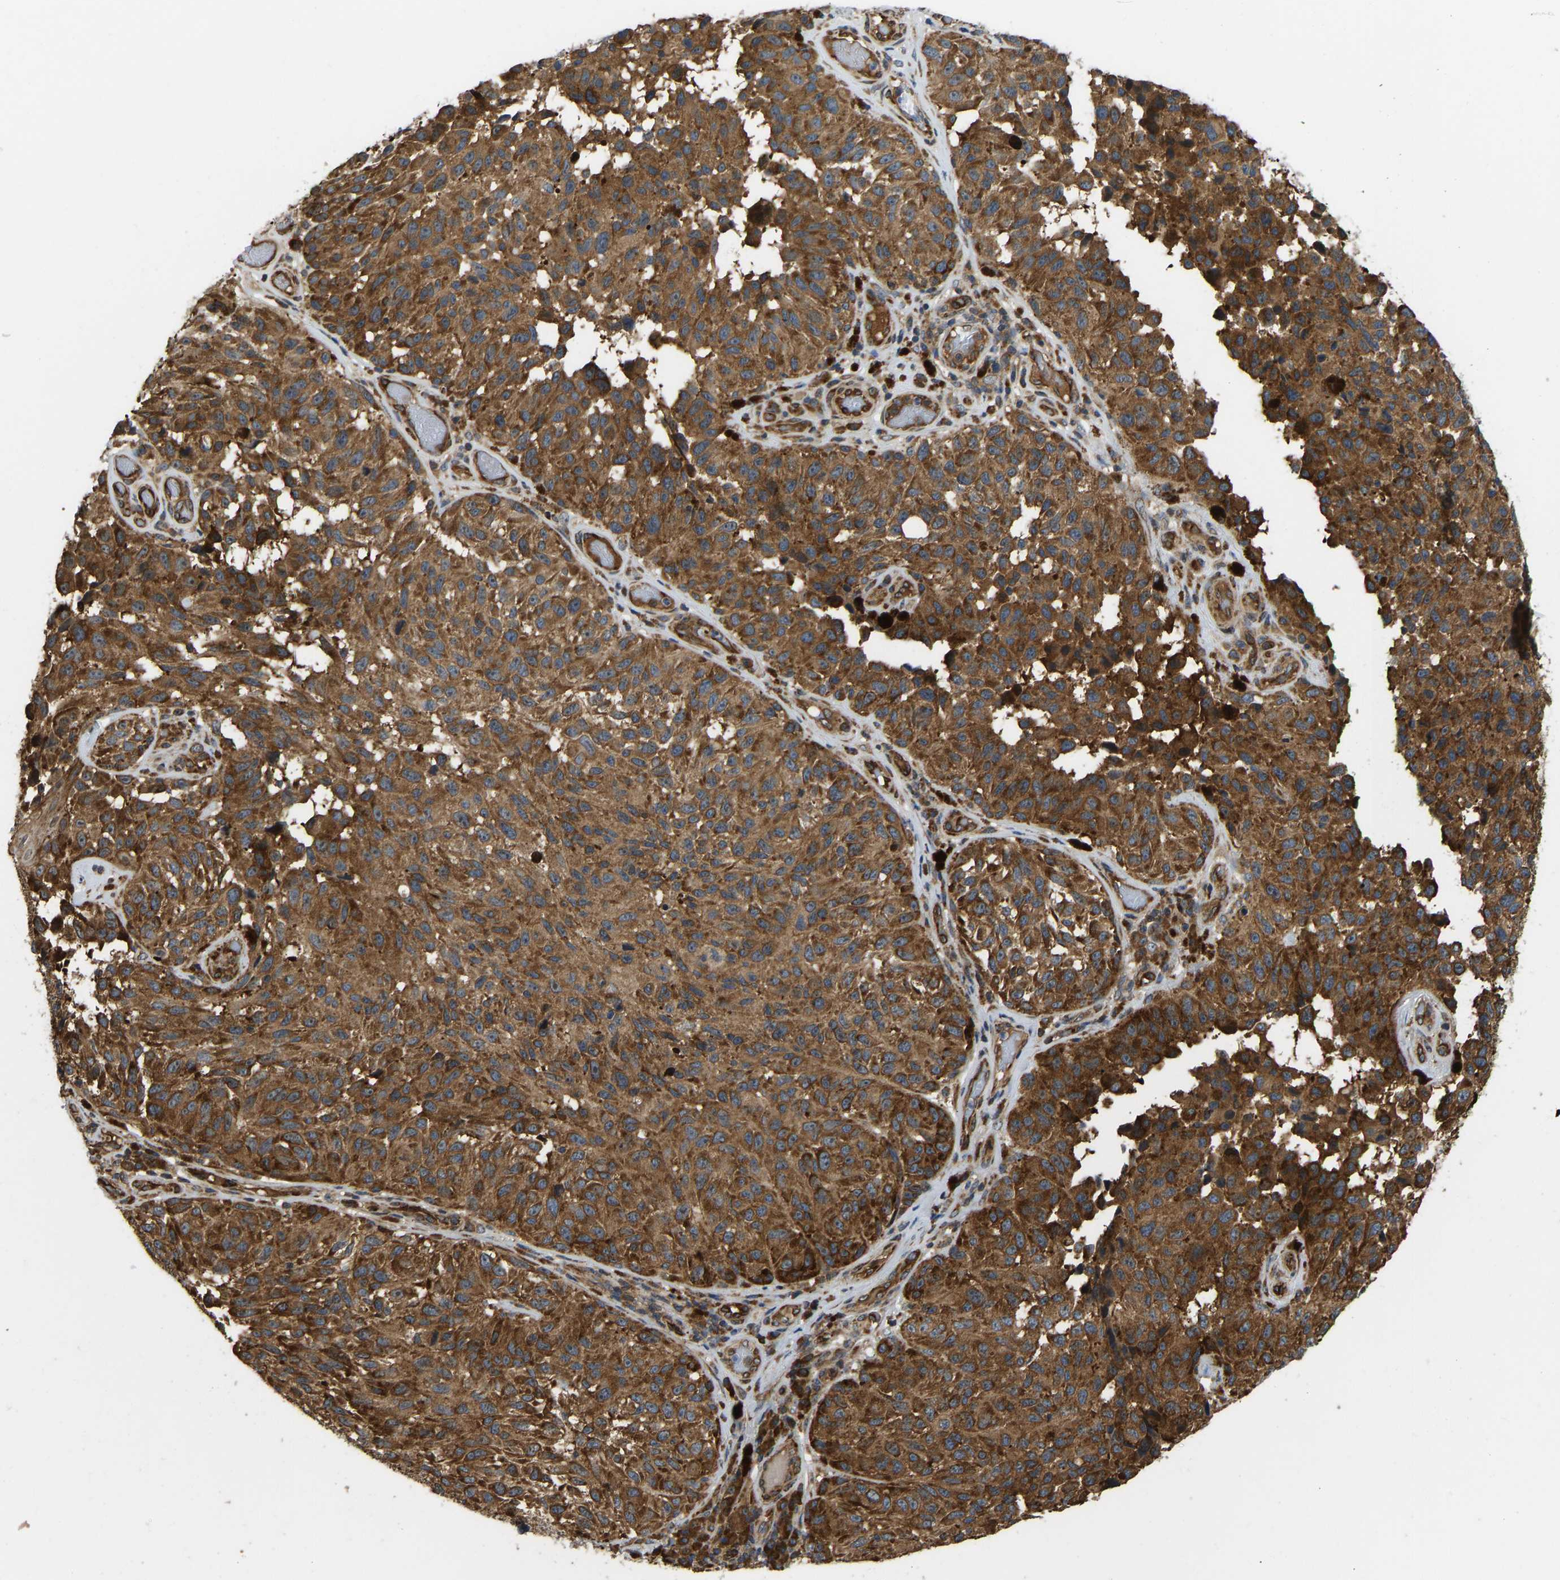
{"staining": {"intensity": "strong", "quantity": ">75%", "location": "cytoplasmic/membranous"}, "tissue": "melanoma", "cell_type": "Tumor cells", "image_type": "cancer", "snomed": [{"axis": "morphology", "description": "Malignant melanoma, NOS"}, {"axis": "topography", "description": "Skin"}], "caption": "Malignant melanoma stained with a brown dye demonstrates strong cytoplasmic/membranous positive expression in about >75% of tumor cells.", "gene": "RASGRF2", "patient": {"sex": "female", "age": 73}}